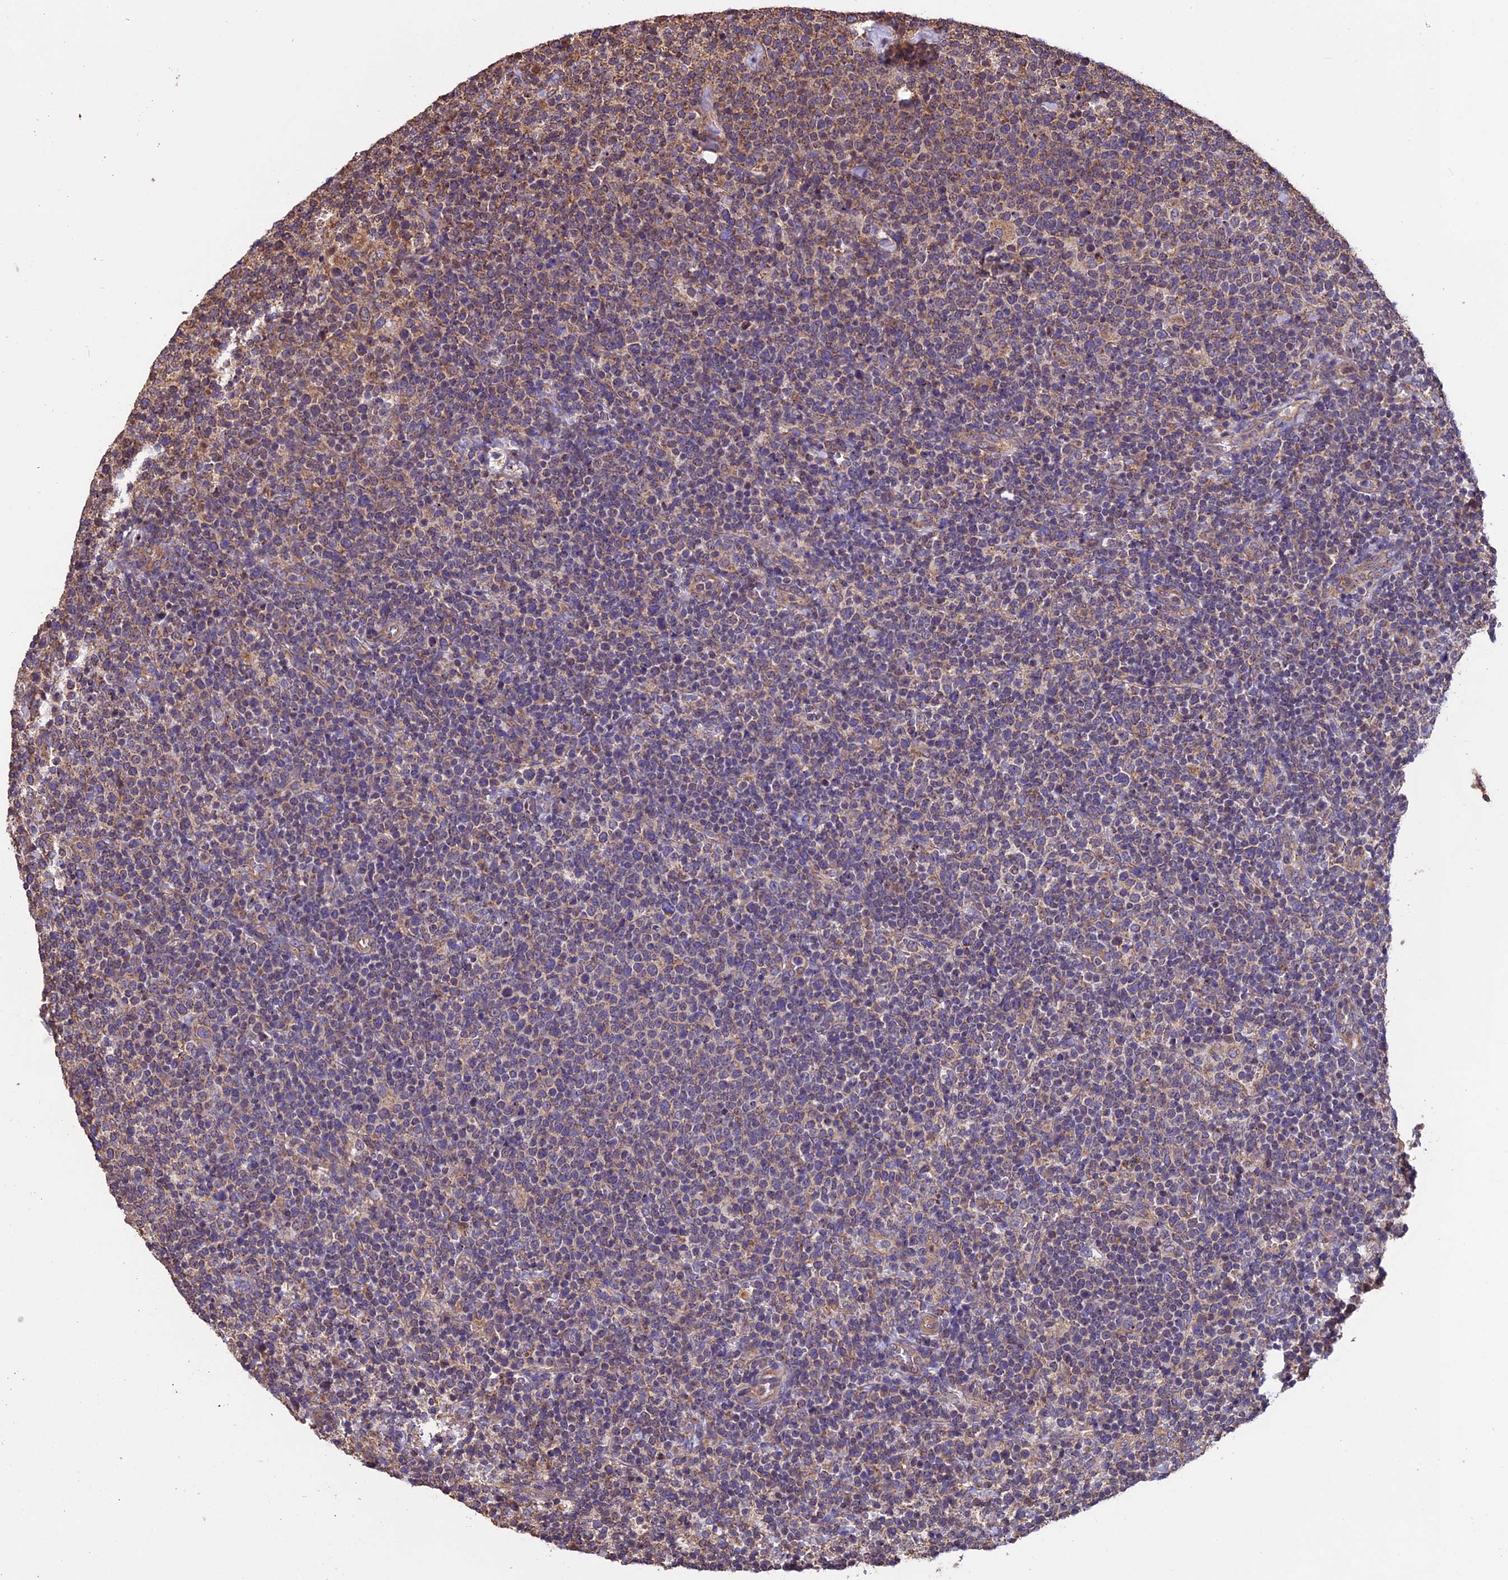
{"staining": {"intensity": "moderate", "quantity": "<25%", "location": "cytoplasmic/membranous"}, "tissue": "lymphoma", "cell_type": "Tumor cells", "image_type": "cancer", "snomed": [{"axis": "morphology", "description": "Malignant lymphoma, non-Hodgkin's type, High grade"}, {"axis": "topography", "description": "Lymph node"}], "caption": "Immunohistochemical staining of human lymphoma exhibits low levels of moderate cytoplasmic/membranous staining in about <25% of tumor cells. The staining was performed using DAB (3,3'-diaminobenzidine) to visualize the protein expression in brown, while the nuclei were stained in blue with hematoxylin (Magnification: 20x).", "gene": "CHMP2A", "patient": {"sex": "male", "age": 61}}